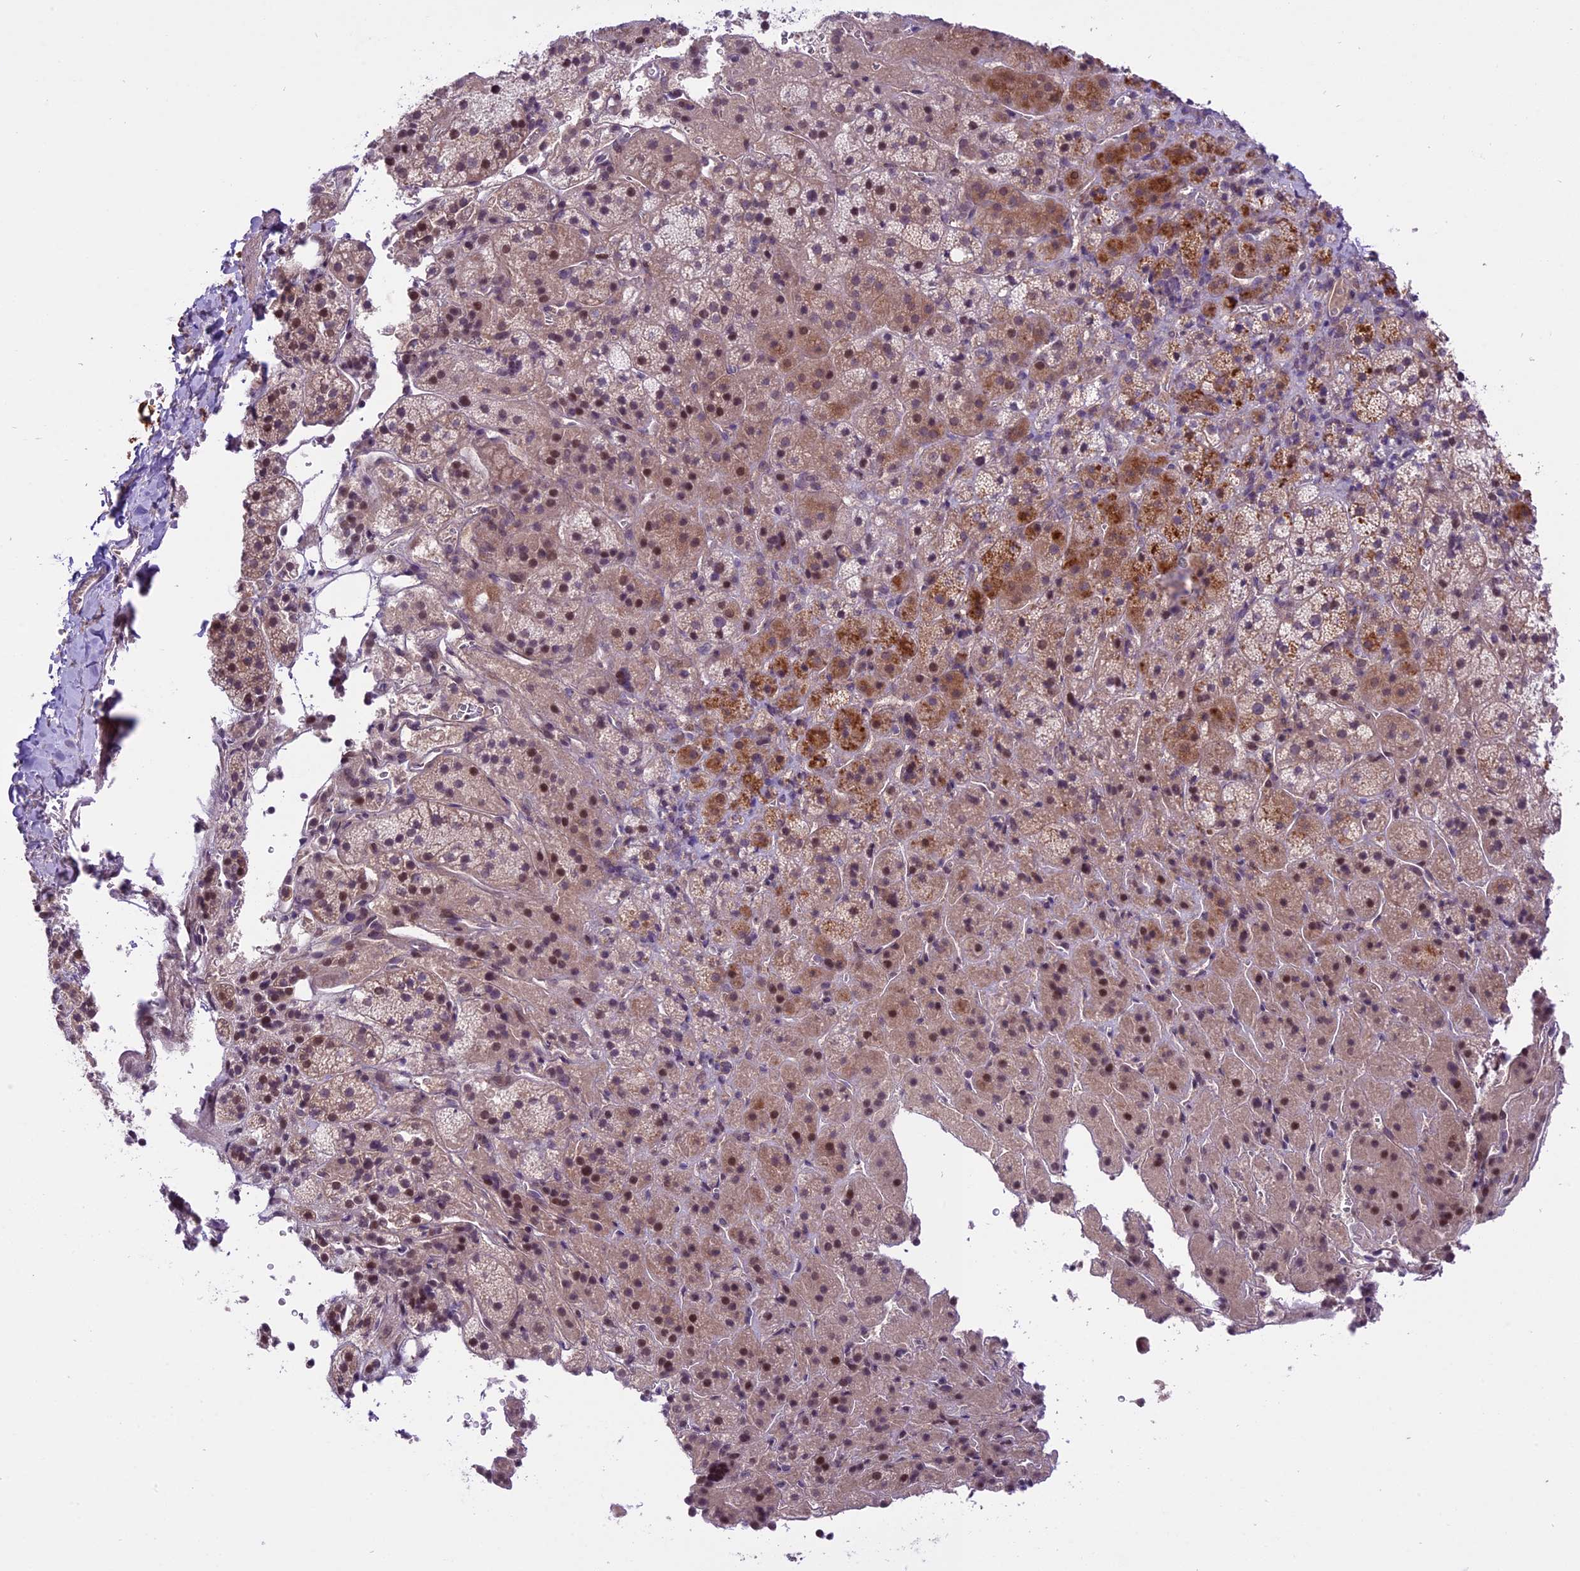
{"staining": {"intensity": "moderate", "quantity": "25%-75%", "location": "cytoplasmic/membranous,nuclear"}, "tissue": "adrenal gland", "cell_type": "Glandular cells", "image_type": "normal", "snomed": [{"axis": "morphology", "description": "Normal tissue, NOS"}, {"axis": "topography", "description": "Adrenal gland"}], "caption": "Protein analysis of normal adrenal gland displays moderate cytoplasmic/membranous,nuclear expression in about 25%-75% of glandular cells.", "gene": "SPRED1", "patient": {"sex": "female", "age": 44}}